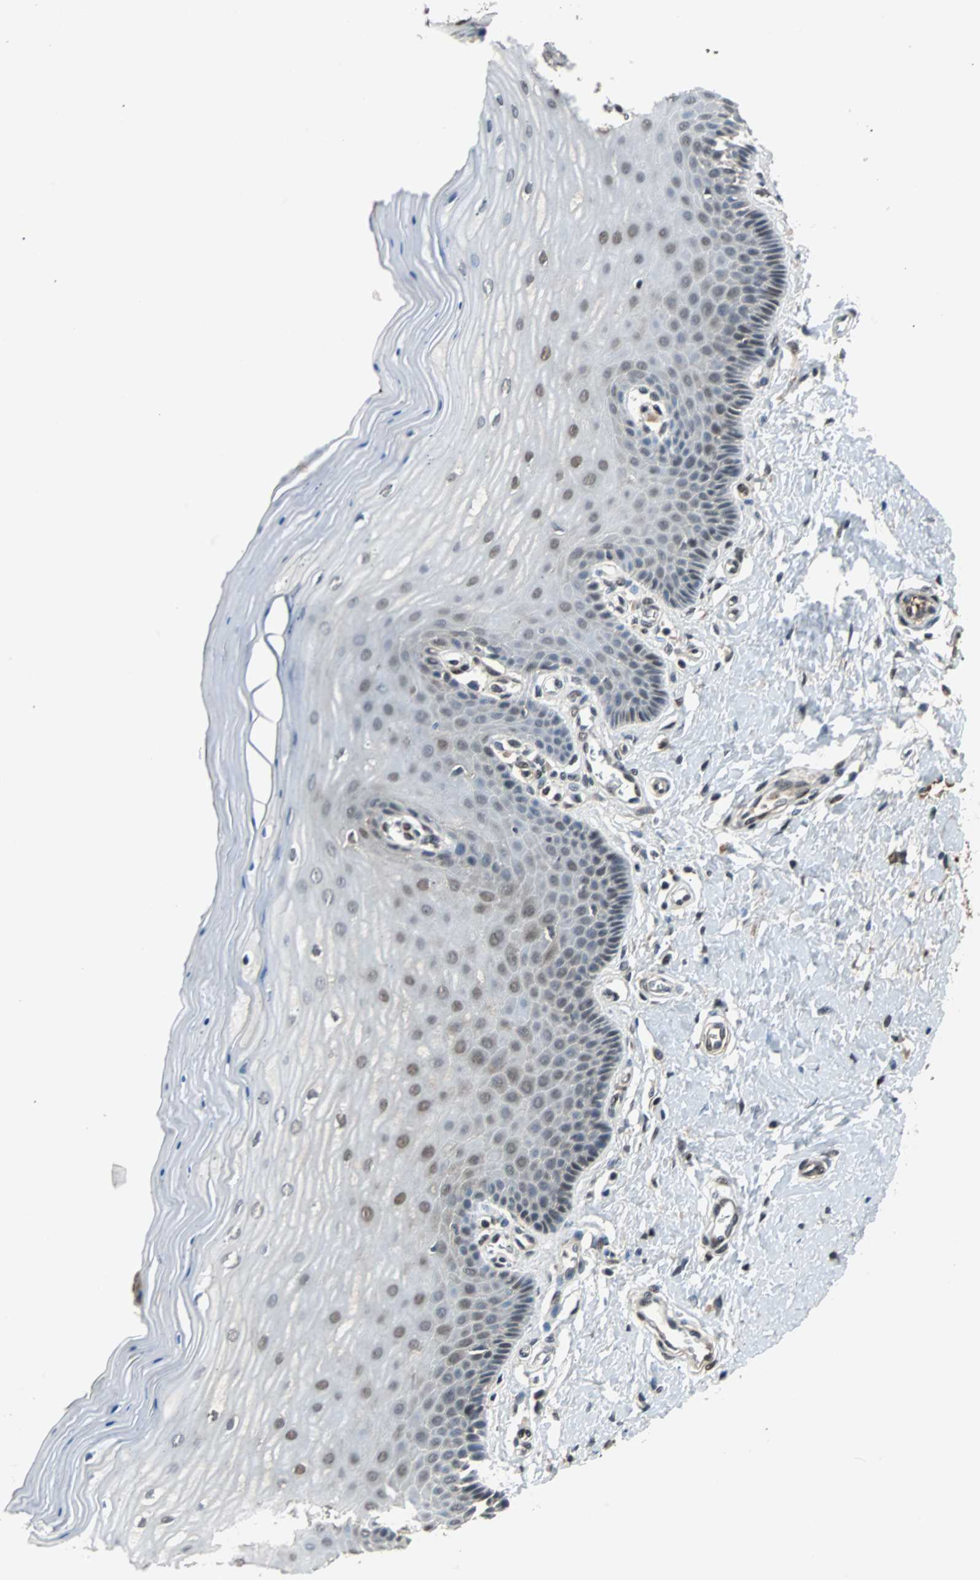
{"staining": {"intensity": "moderate", "quantity": "25%-75%", "location": "nuclear"}, "tissue": "cervix", "cell_type": "Glandular cells", "image_type": "normal", "snomed": [{"axis": "morphology", "description": "Normal tissue, NOS"}, {"axis": "topography", "description": "Cervix"}], "caption": "DAB immunohistochemical staining of normal human cervix displays moderate nuclear protein staining in approximately 25%-75% of glandular cells. The protein is shown in brown color, while the nuclei are stained blue.", "gene": "PHC1", "patient": {"sex": "female", "age": 55}}